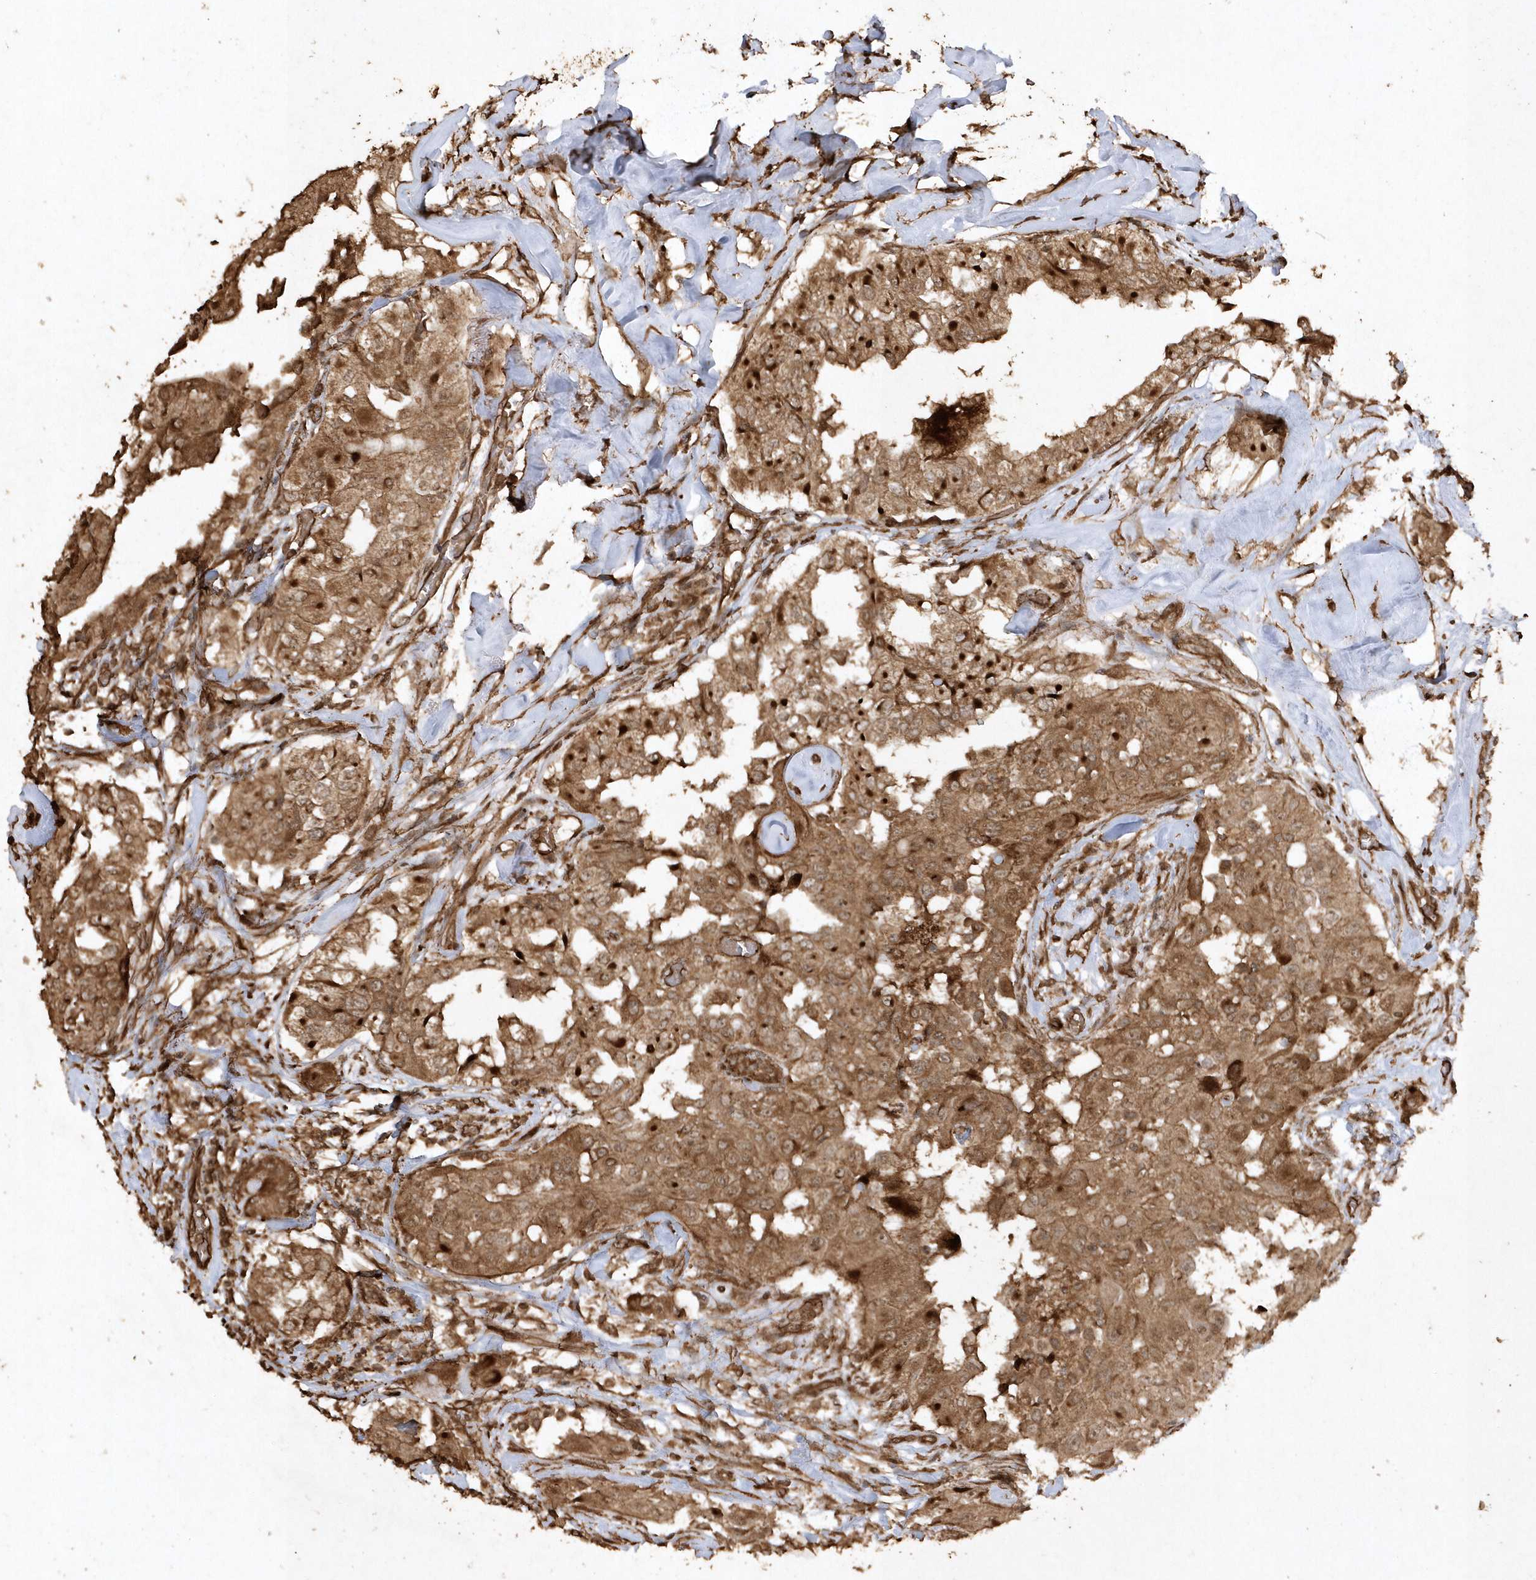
{"staining": {"intensity": "moderate", "quantity": ">75%", "location": "cytoplasmic/membranous,nuclear"}, "tissue": "thyroid cancer", "cell_type": "Tumor cells", "image_type": "cancer", "snomed": [{"axis": "morphology", "description": "Papillary adenocarcinoma, NOS"}, {"axis": "topography", "description": "Thyroid gland"}], "caption": "A micrograph showing moderate cytoplasmic/membranous and nuclear staining in about >75% of tumor cells in thyroid cancer, as visualized by brown immunohistochemical staining.", "gene": "AVPI1", "patient": {"sex": "female", "age": 59}}